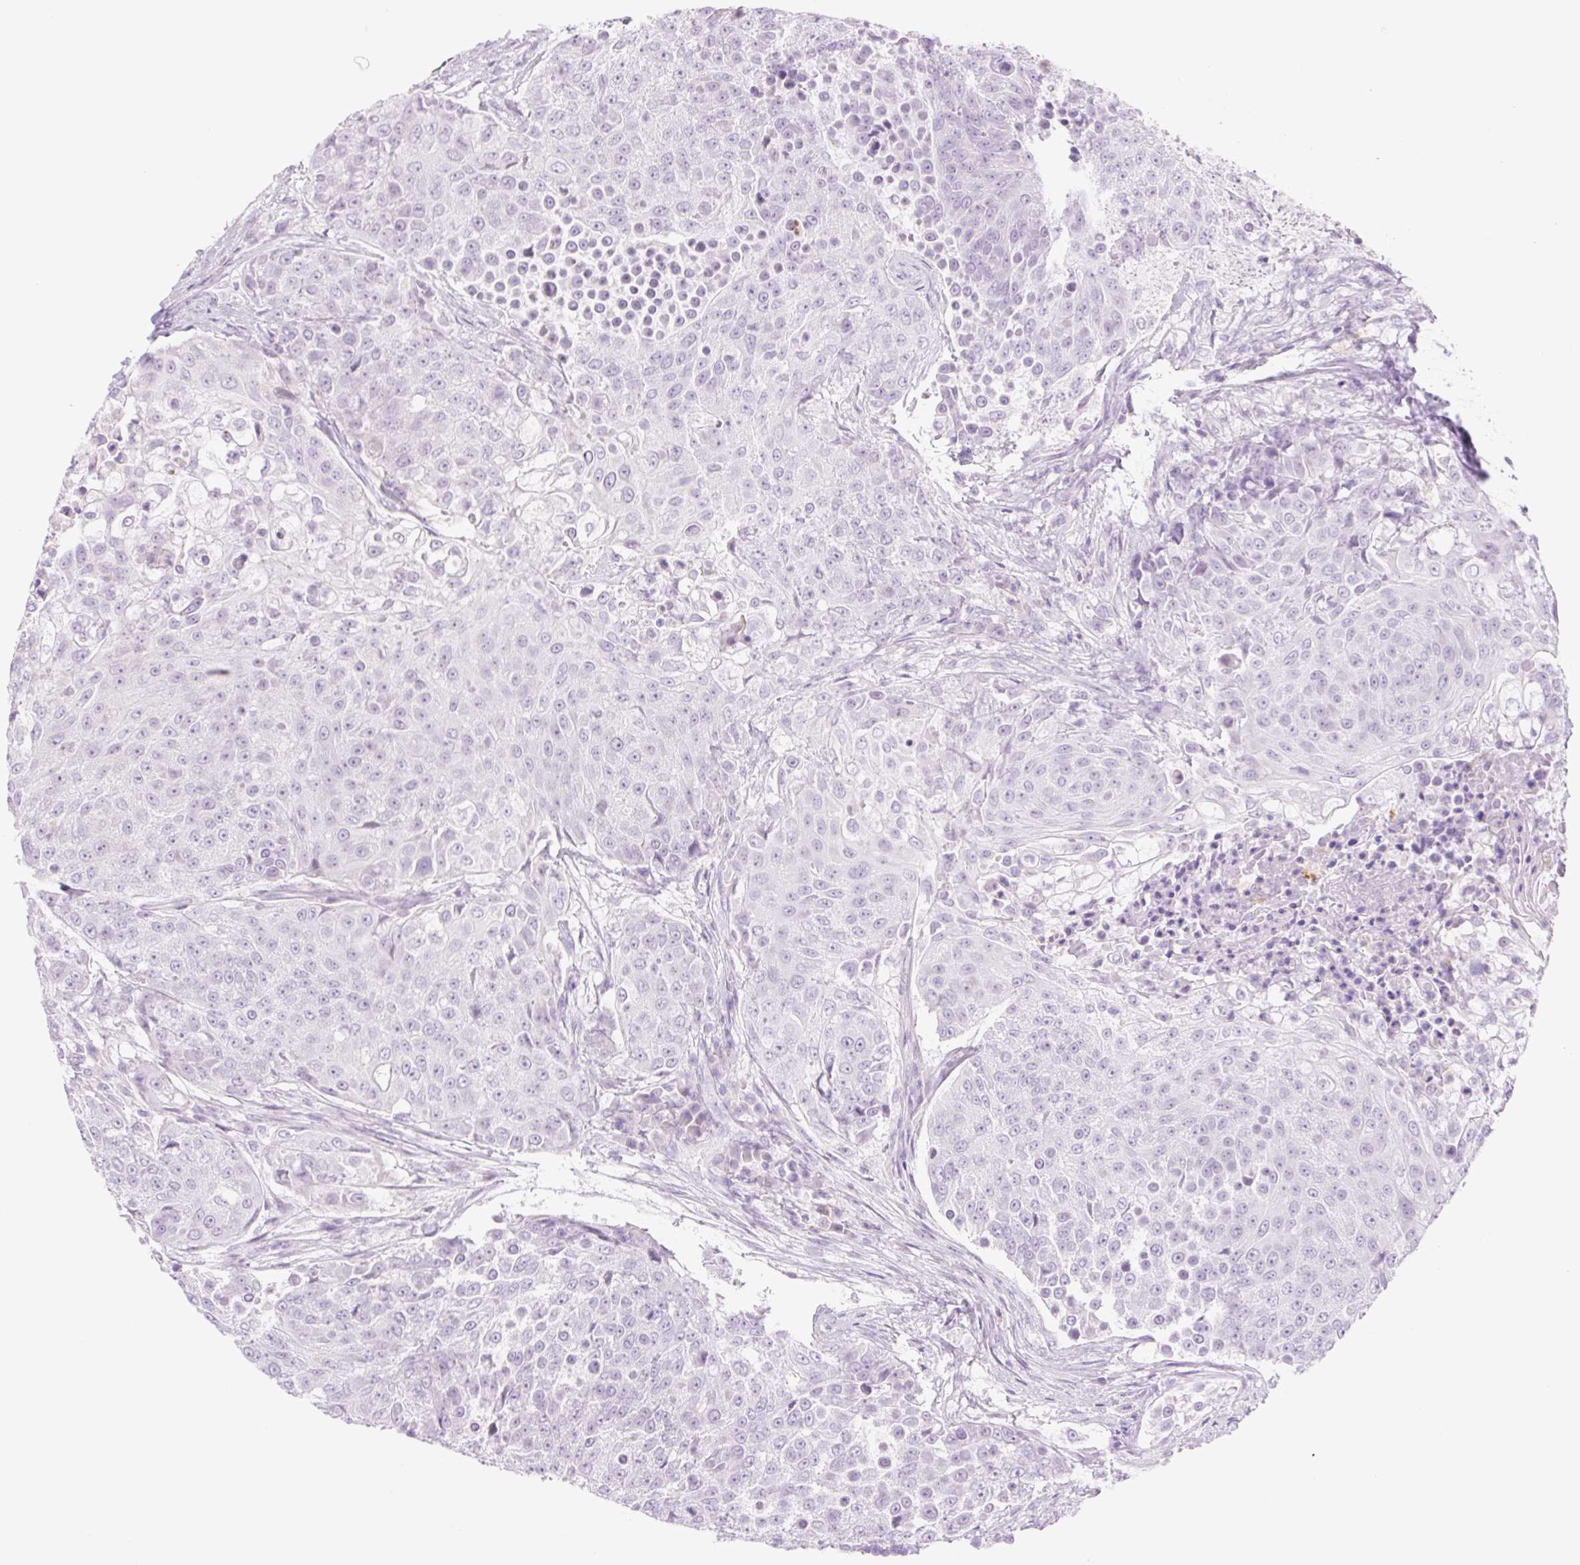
{"staining": {"intensity": "negative", "quantity": "none", "location": "none"}, "tissue": "urothelial cancer", "cell_type": "Tumor cells", "image_type": "cancer", "snomed": [{"axis": "morphology", "description": "Urothelial carcinoma, High grade"}, {"axis": "topography", "description": "Urinary bladder"}], "caption": "DAB immunohistochemical staining of urothelial carcinoma (high-grade) shows no significant positivity in tumor cells.", "gene": "TBX15", "patient": {"sex": "female", "age": 63}}